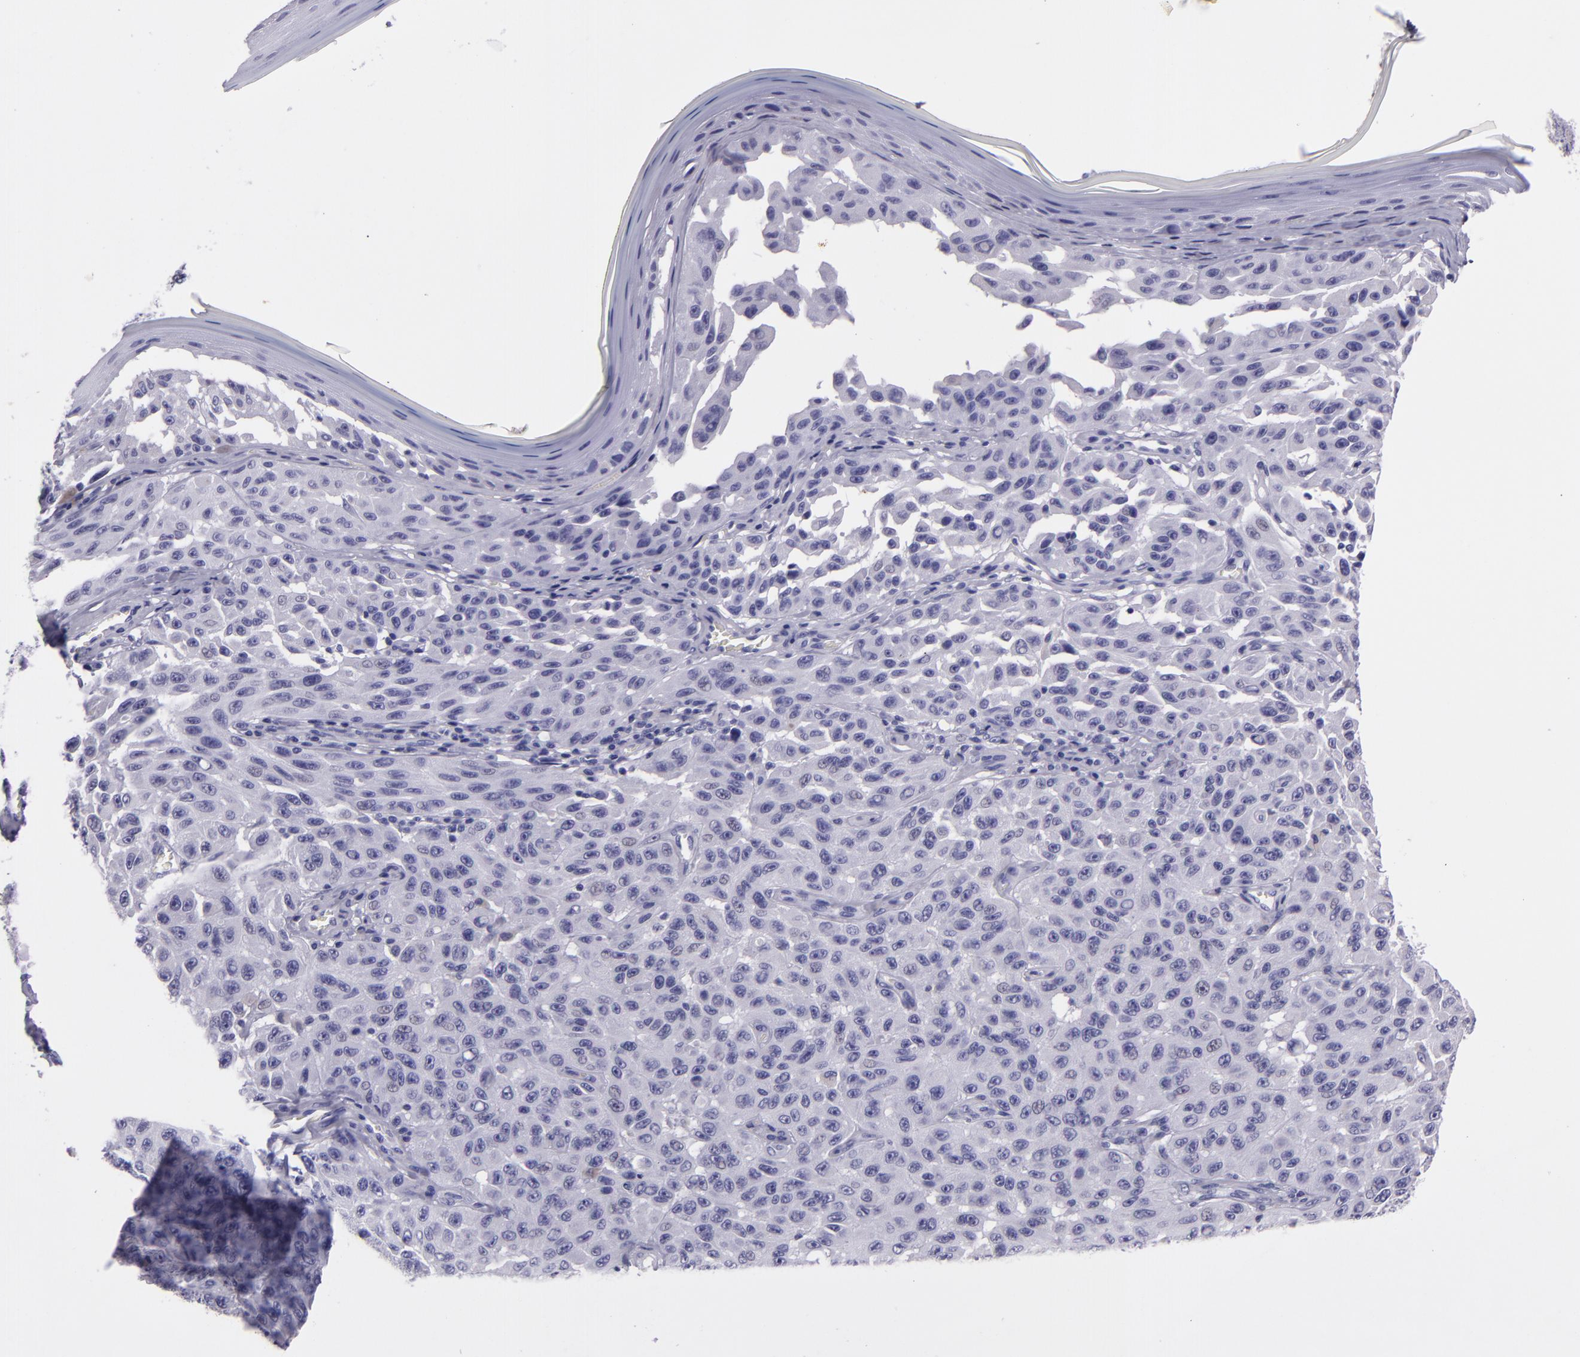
{"staining": {"intensity": "negative", "quantity": "none", "location": "none"}, "tissue": "melanoma", "cell_type": "Tumor cells", "image_type": "cancer", "snomed": [{"axis": "morphology", "description": "Malignant melanoma, NOS"}, {"axis": "topography", "description": "Skin"}], "caption": "The image shows no significant expression in tumor cells of malignant melanoma.", "gene": "MUC5AC", "patient": {"sex": "male", "age": 30}}